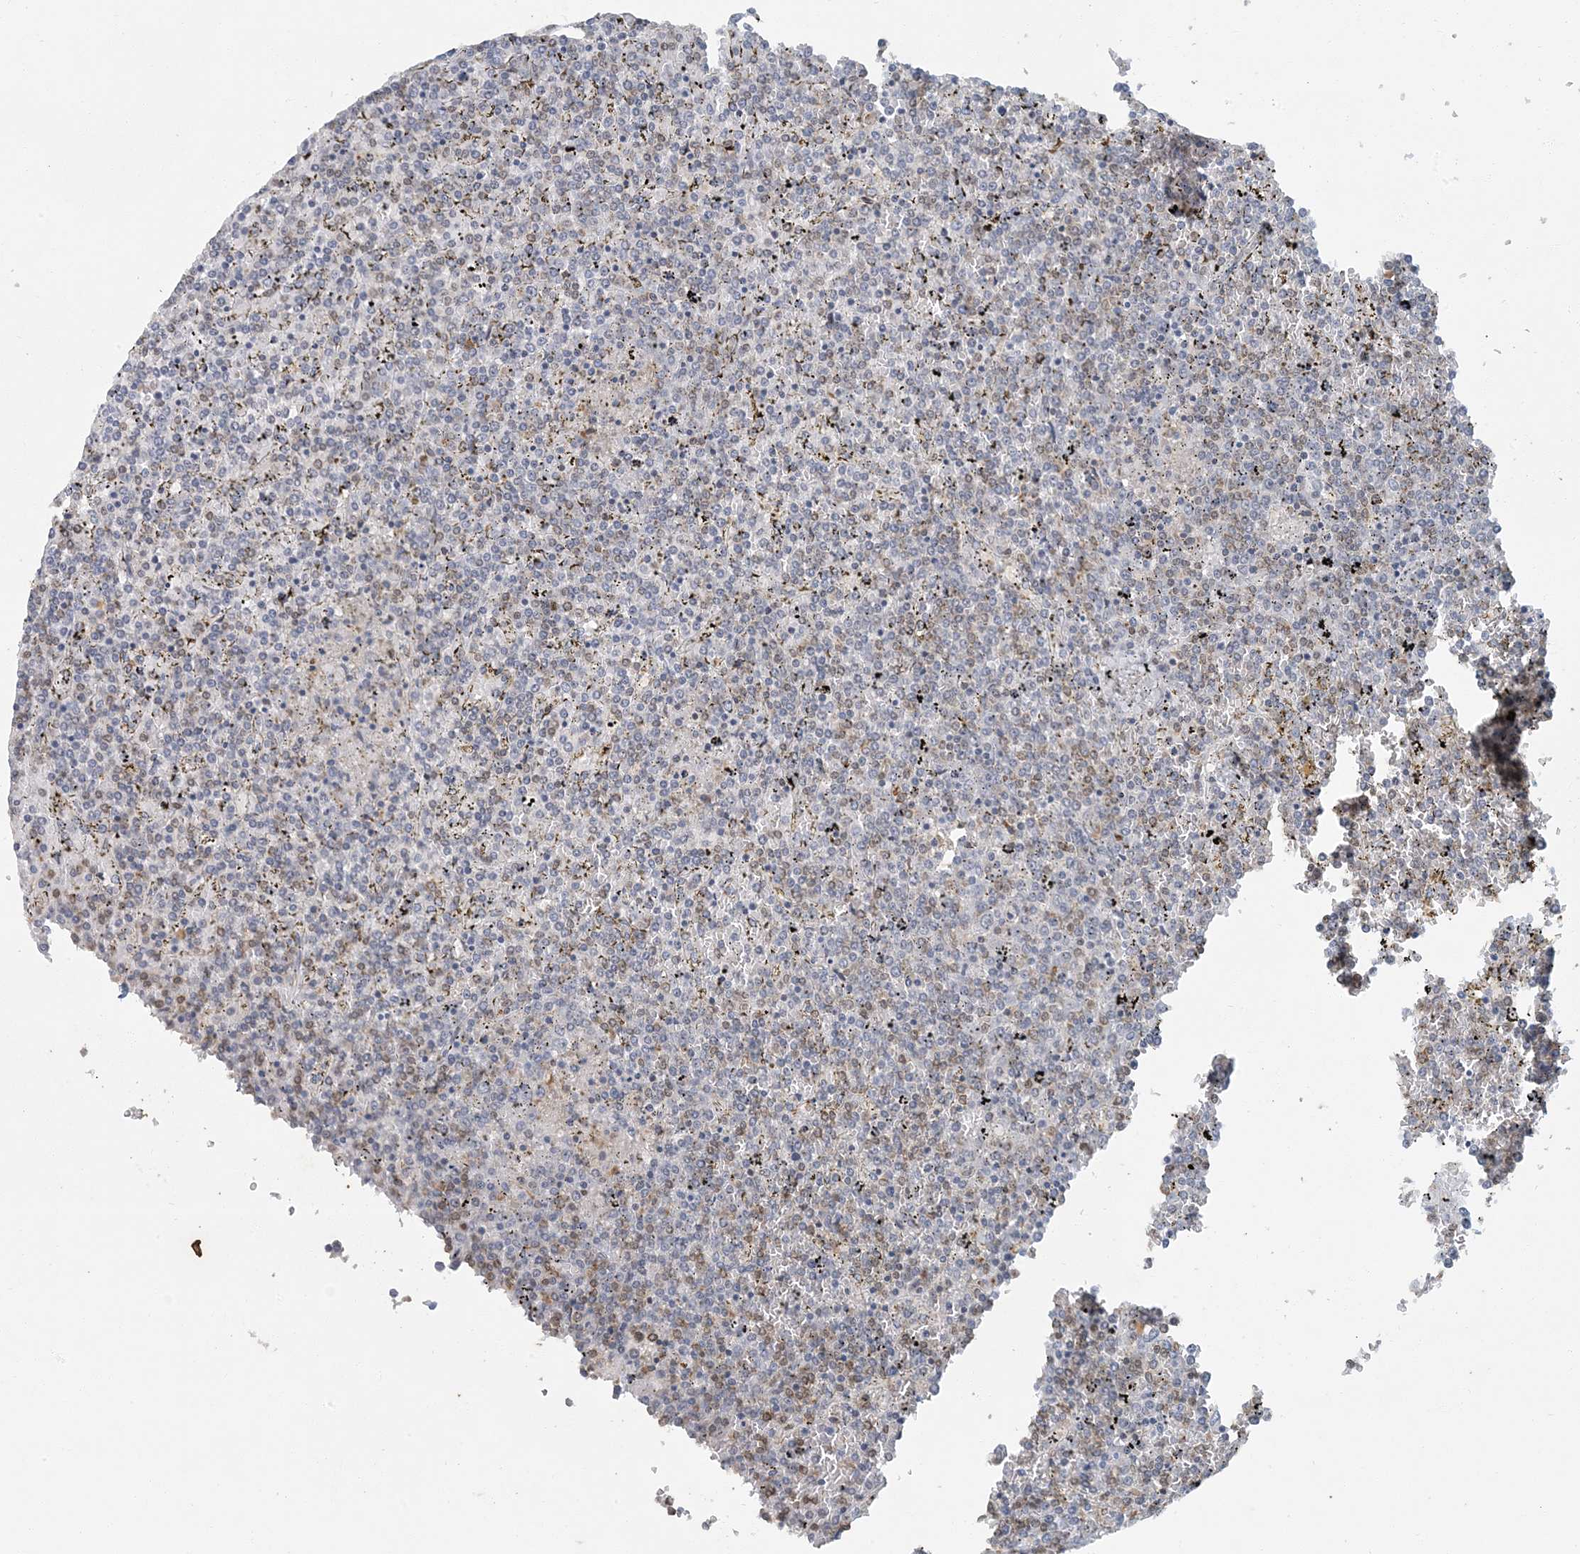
{"staining": {"intensity": "weak", "quantity": "25%-75%", "location": "nuclear"}, "tissue": "lymphoma", "cell_type": "Tumor cells", "image_type": "cancer", "snomed": [{"axis": "morphology", "description": "Malignant lymphoma, non-Hodgkin's type, Low grade"}, {"axis": "topography", "description": "Spleen"}], "caption": "High-magnification brightfield microscopy of low-grade malignant lymphoma, non-Hodgkin's type stained with DAB (brown) and counterstained with hematoxylin (blue). tumor cells exhibit weak nuclear positivity is appreciated in approximately25%-75% of cells. Nuclei are stained in blue.", "gene": "AK9", "patient": {"sex": "female", "age": 19}}